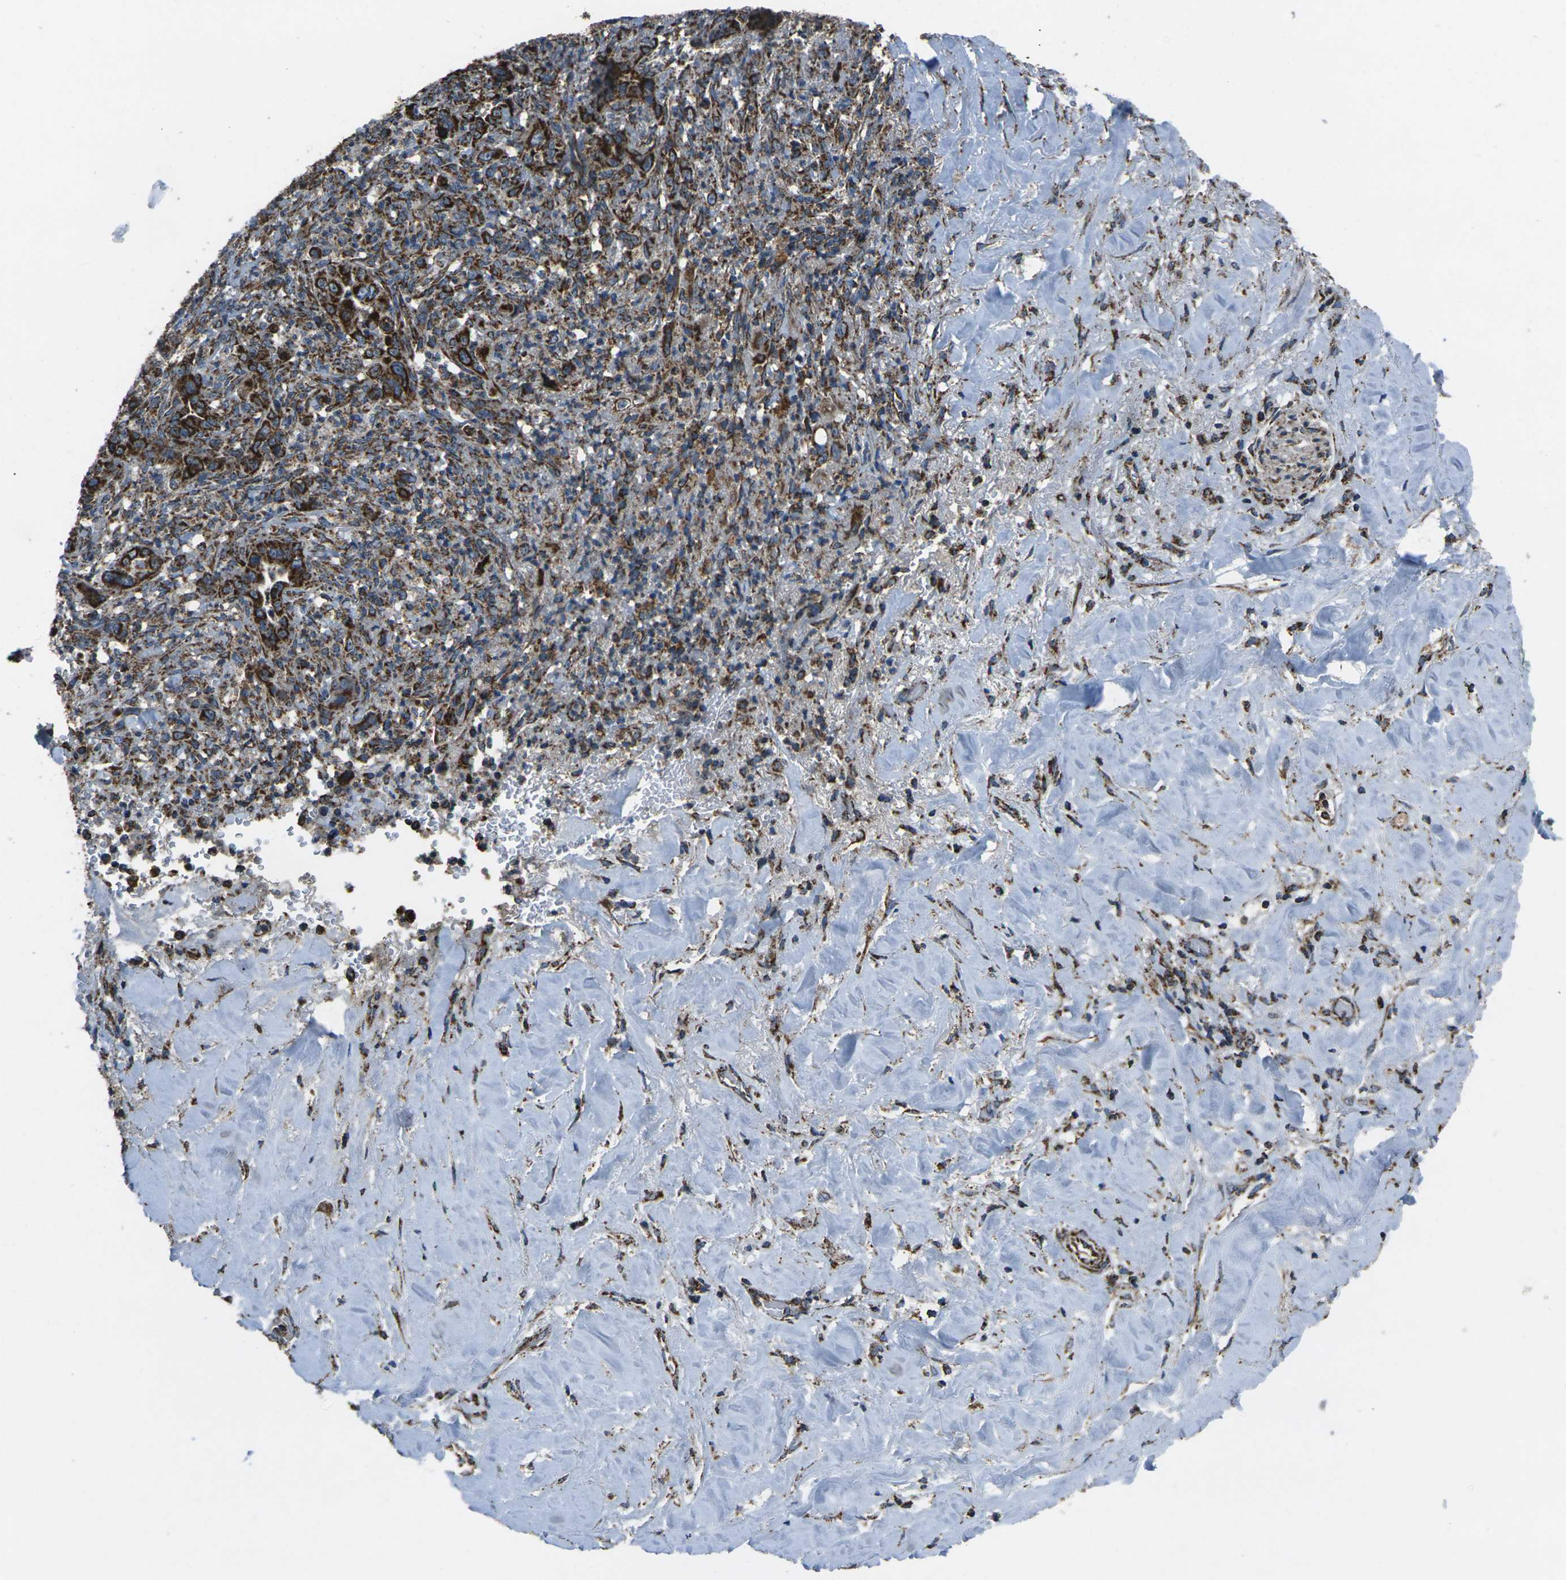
{"staining": {"intensity": "strong", "quantity": ">75%", "location": "cytoplasmic/membranous"}, "tissue": "liver cancer", "cell_type": "Tumor cells", "image_type": "cancer", "snomed": [{"axis": "morphology", "description": "Cholangiocarcinoma"}, {"axis": "topography", "description": "Liver"}], "caption": "A photomicrograph of human liver cancer stained for a protein shows strong cytoplasmic/membranous brown staining in tumor cells.", "gene": "KLHL5", "patient": {"sex": "female", "age": 67}}